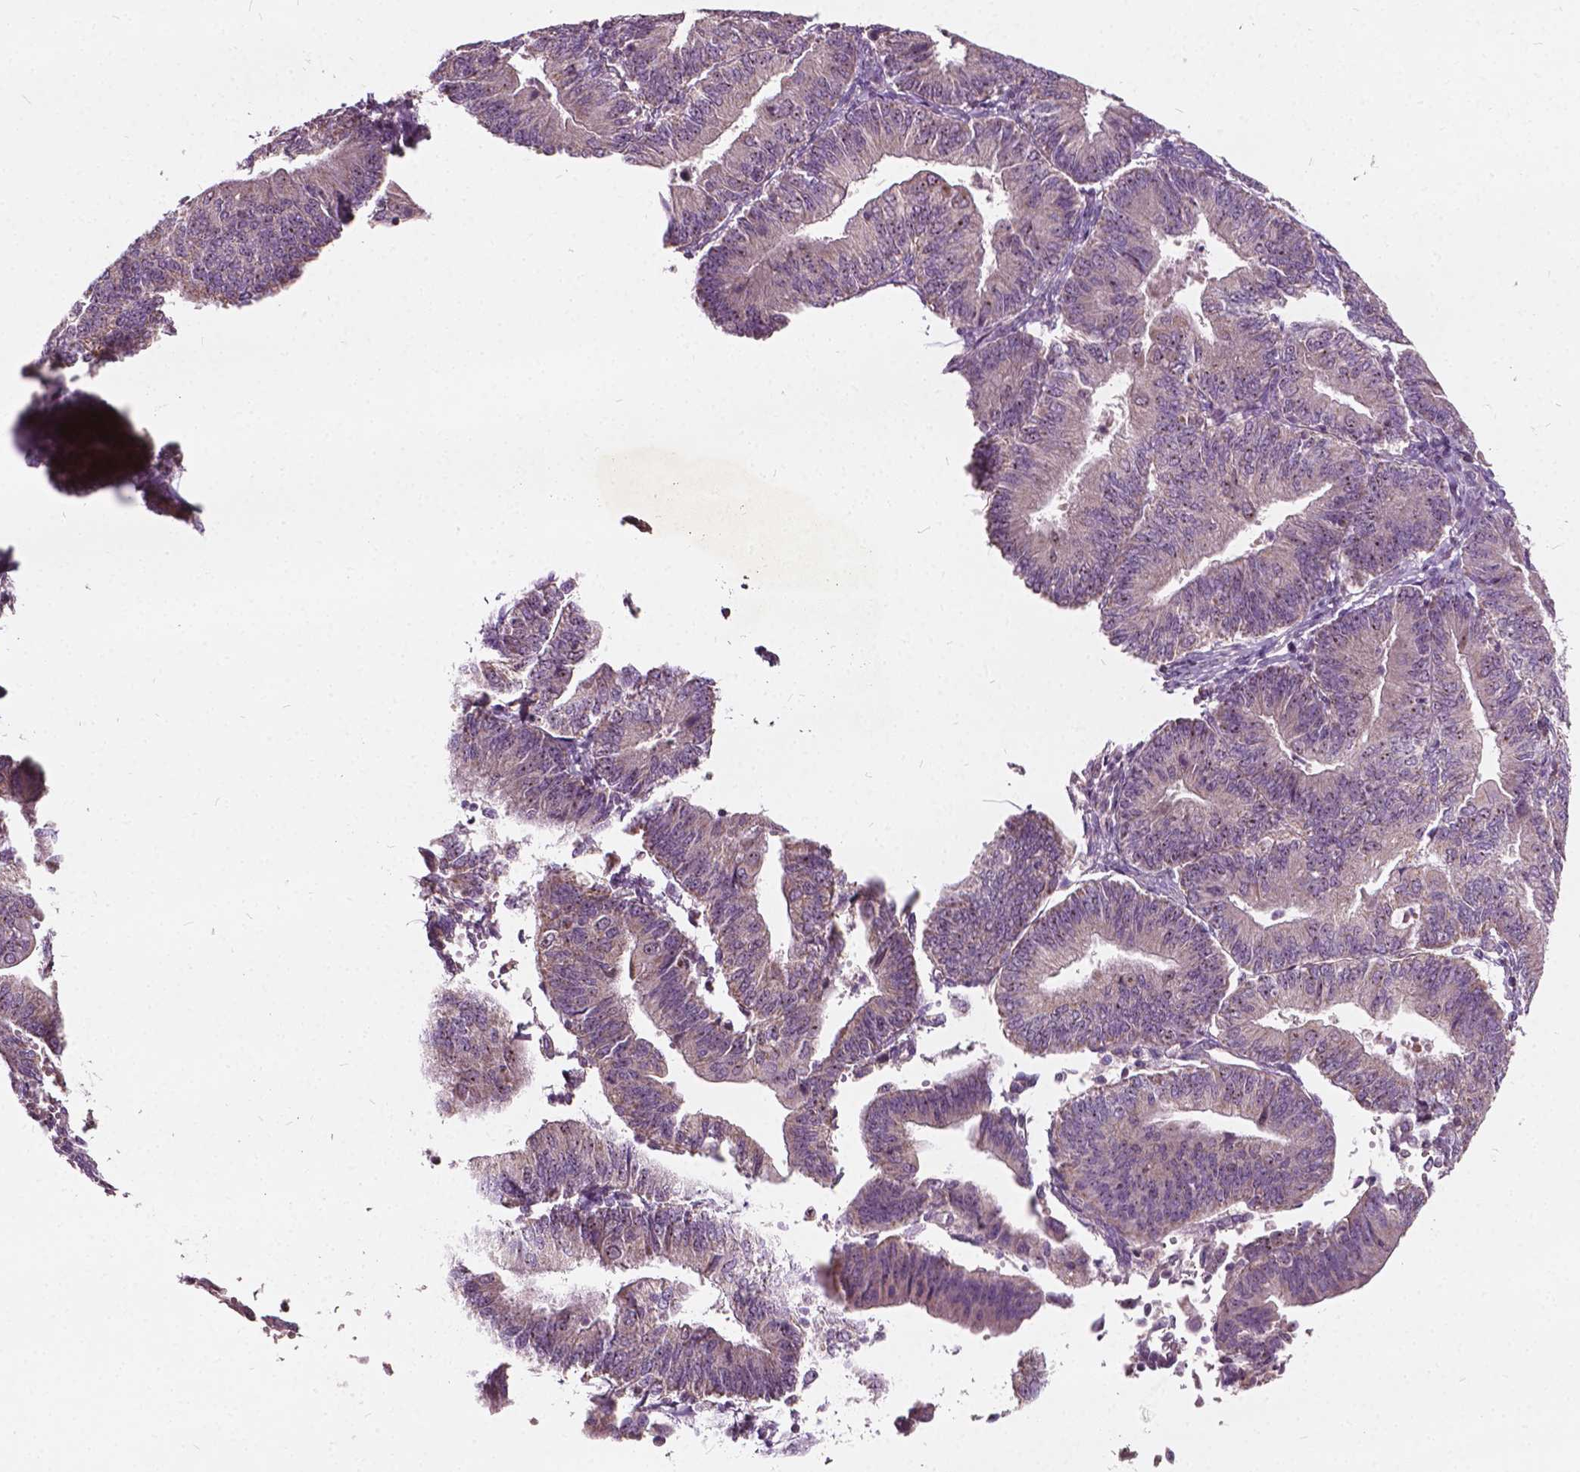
{"staining": {"intensity": "weak", "quantity": "<25%", "location": "cytoplasmic/membranous"}, "tissue": "endometrial cancer", "cell_type": "Tumor cells", "image_type": "cancer", "snomed": [{"axis": "morphology", "description": "Adenocarcinoma, NOS"}, {"axis": "topography", "description": "Endometrium"}], "caption": "This is an immunohistochemistry (IHC) image of endometrial cancer. There is no staining in tumor cells.", "gene": "ODF3L2", "patient": {"sex": "female", "age": 65}}